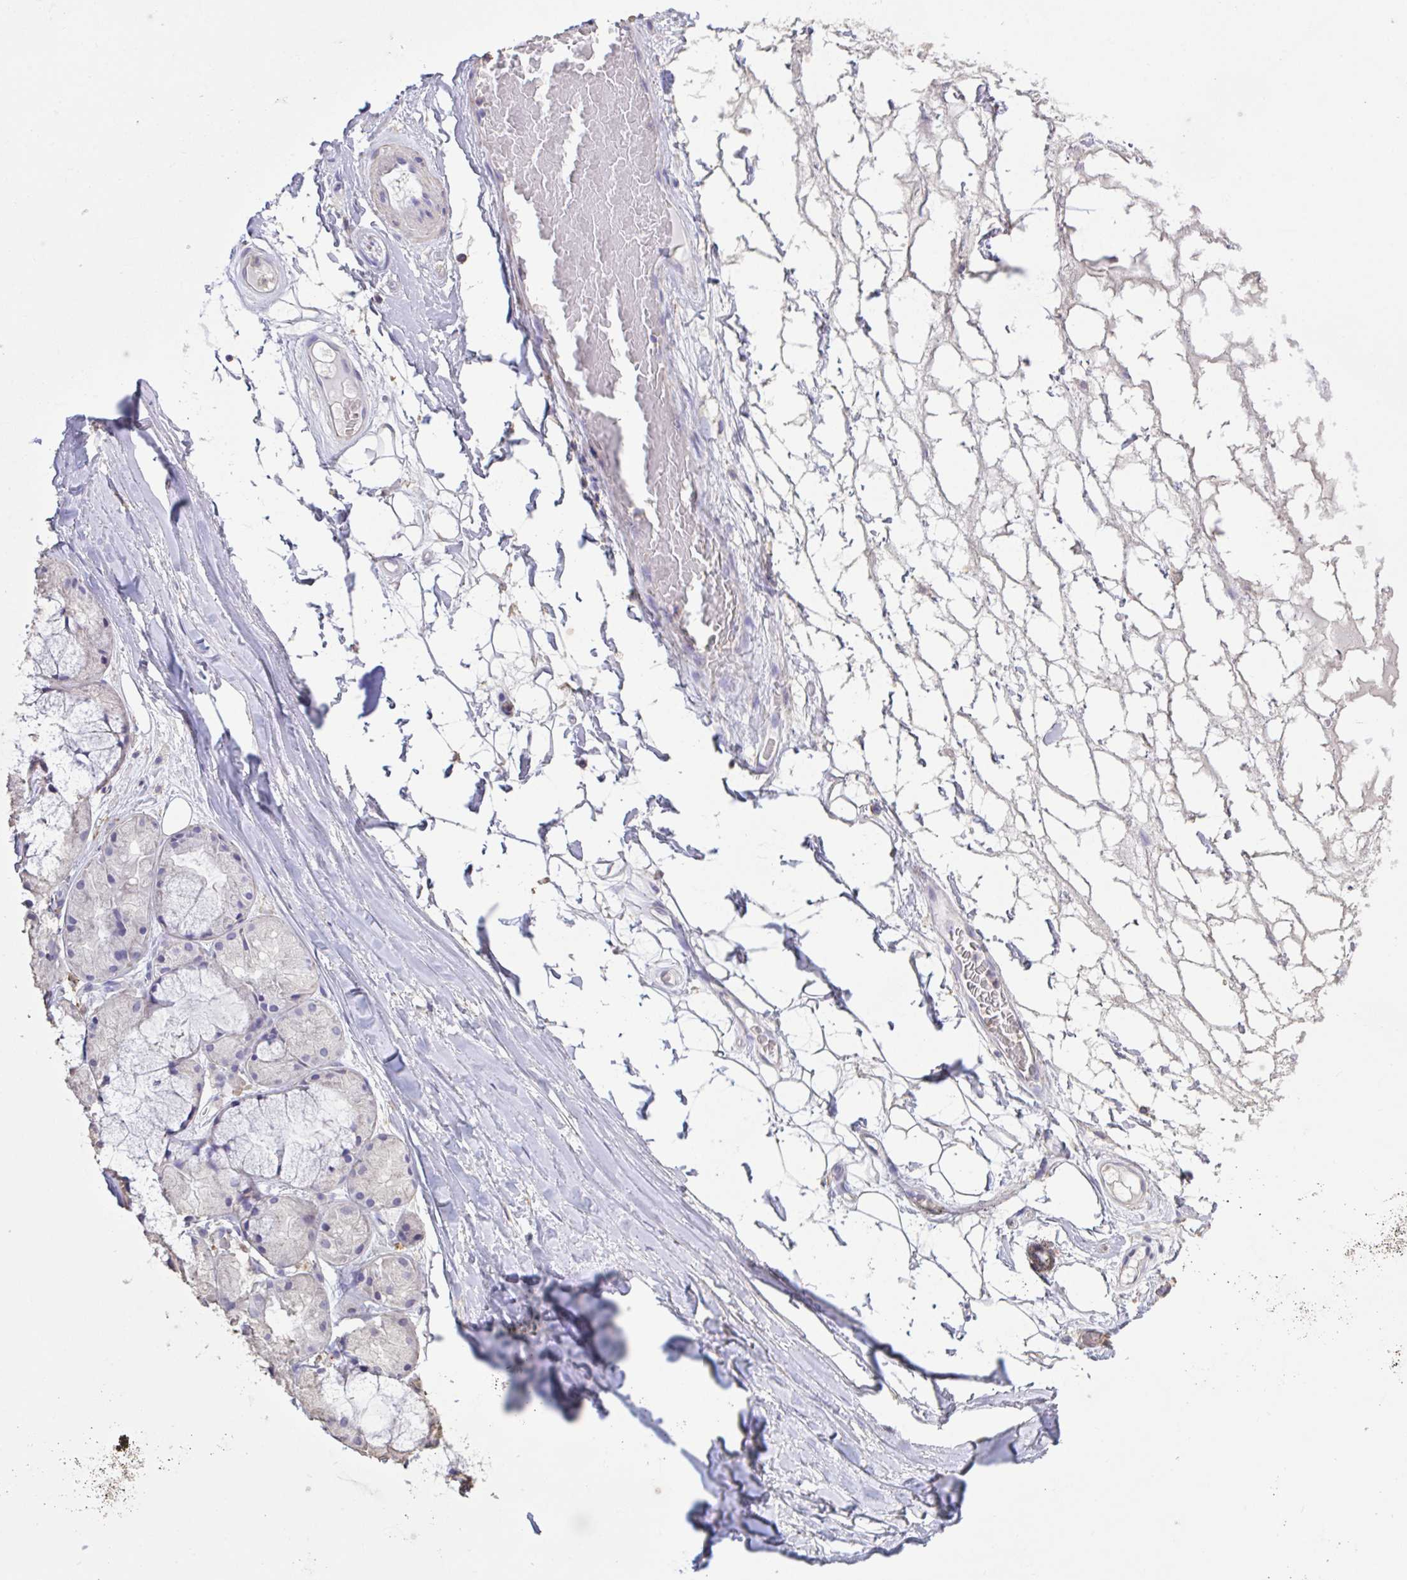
{"staining": {"intensity": "negative", "quantity": "none", "location": "none"}, "tissue": "adipose tissue", "cell_type": "Adipocytes", "image_type": "normal", "snomed": [{"axis": "morphology", "description": "Normal tissue, NOS"}, {"axis": "topography", "description": "Lymph node"}, {"axis": "topography", "description": "Cartilage tissue"}, {"axis": "topography", "description": "Nasopharynx"}], "caption": "IHC photomicrograph of normal human adipose tissue stained for a protein (brown), which exhibits no staining in adipocytes. Nuclei are stained in blue.", "gene": "IL23R", "patient": {"sex": "male", "age": 63}}